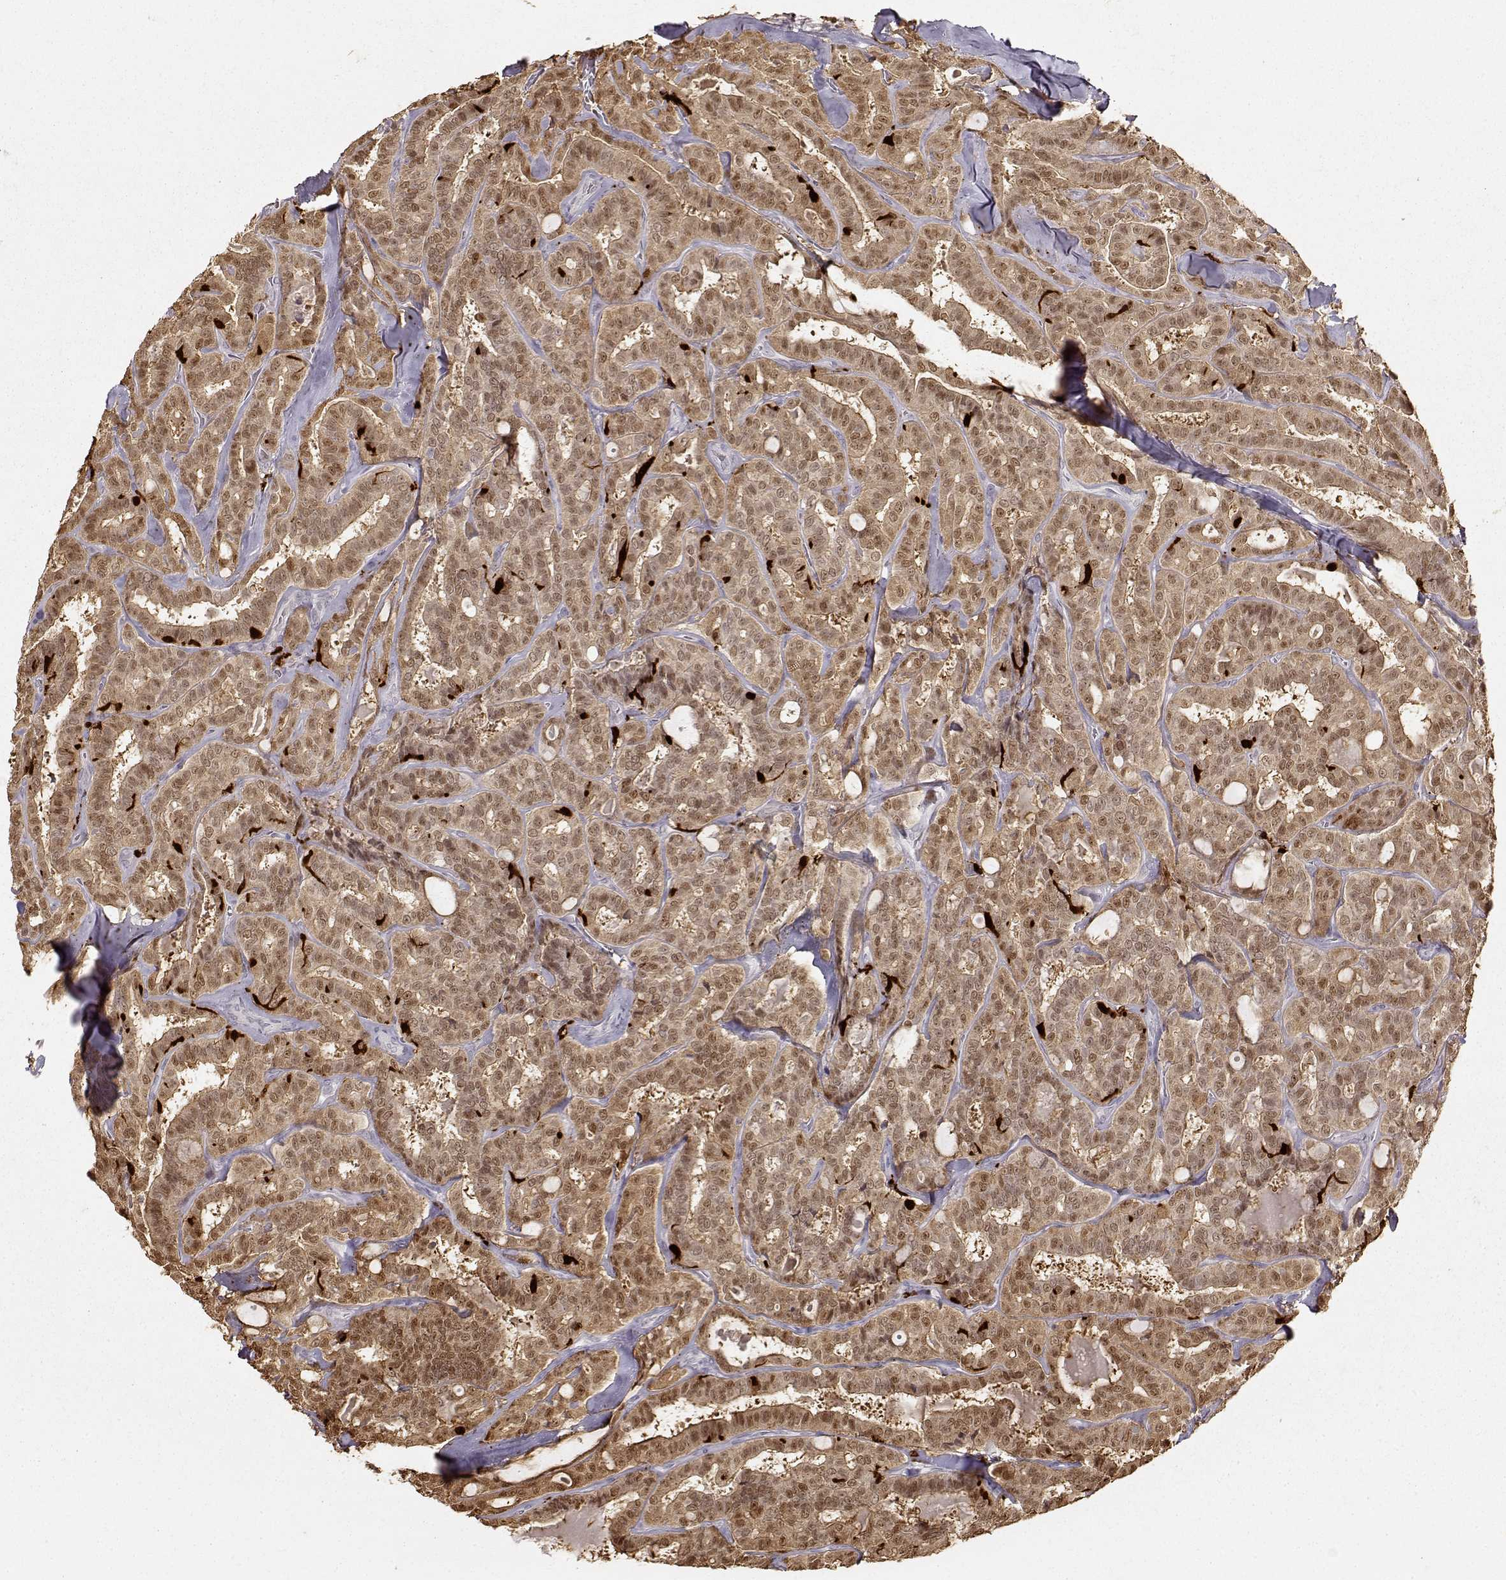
{"staining": {"intensity": "moderate", "quantity": ">75%", "location": "cytoplasmic/membranous,nuclear"}, "tissue": "thyroid cancer", "cell_type": "Tumor cells", "image_type": "cancer", "snomed": [{"axis": "morphology", "description": "Papillary adenocarcinoma, NOS"}, {"axis": "topography", "description": "Thyroid gland"}], "caption": "A histopathology image of thyroid papillary adenocarcinoma stained for a protein demonstrates moderate cytoplasmic/membranous and nuclear brown staining in tumor cells. The staining is performed using DAB brown chromogen to label protein expression. The nuclei are counter-stained blue using hematoxylin.", "gene": "S100B", "patient": {"sex": "female", "age": 39}}